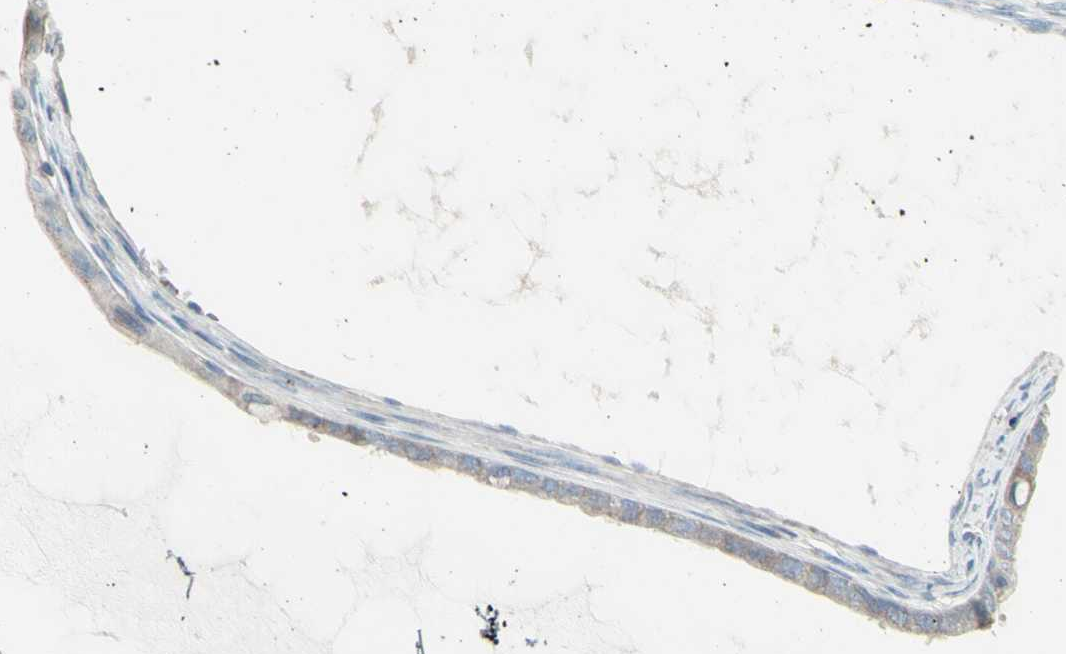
{"staining": {"intensity": "weak", "quantity": "25%-75%", "location": "cytoplasmic/membranous"}, "tissue": "ovarian cancer", "cell_type": "Tumor cells", "image_type": "cancer", "snomed": [{"axis": "morphology", "description": "Cystadenocarcinoma, mucinous, NOS"}, {"axis": "topography", "description": "Ovary"}], "caption": "Ovarian mucinous cystadenocarcinoma tissue shows weak cytoplasmic/membranous expression in approximately 25%-75% of tumor cells", "gene": "FAM171B", "patient": {"sex": "female", "age": 80}}